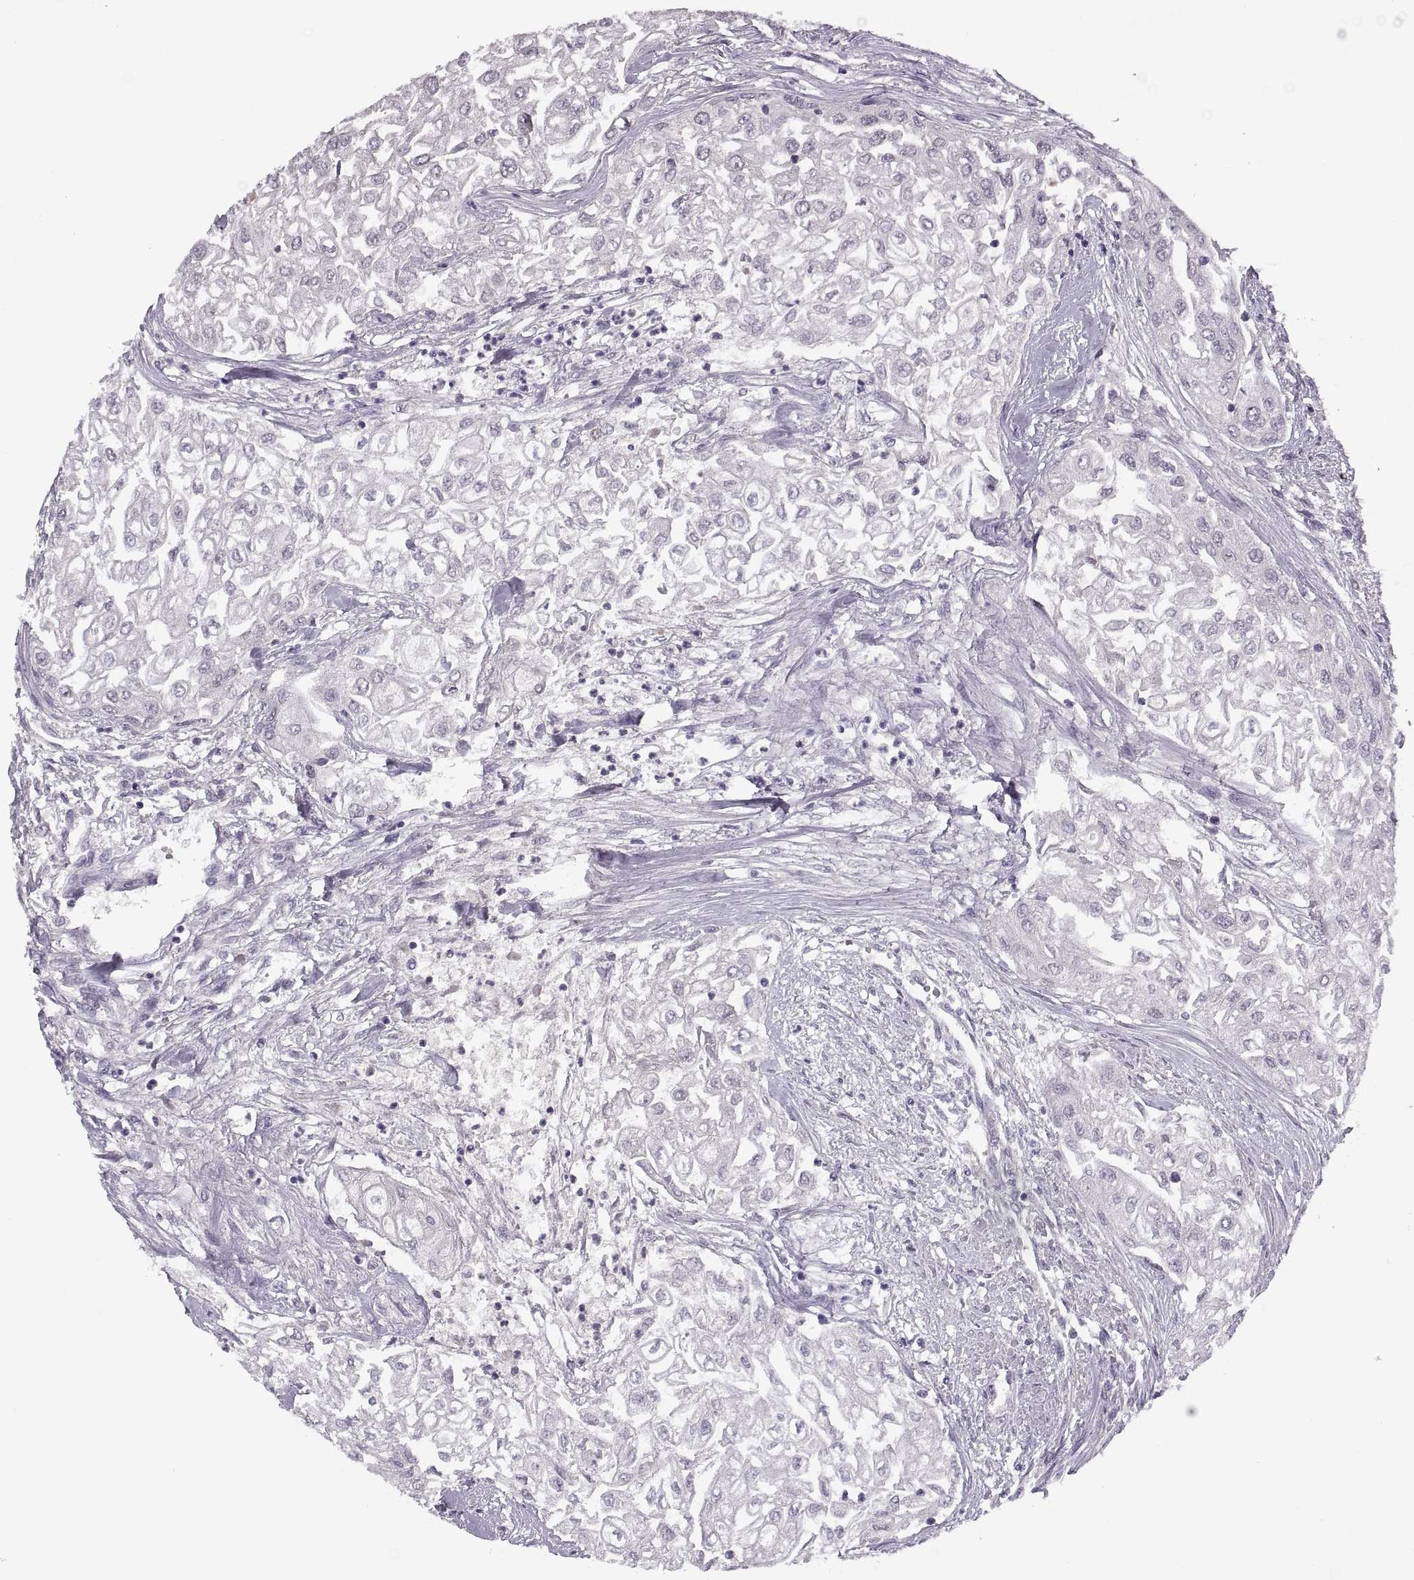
{"staining": {"intensity": "negative", "quantity": "none", "location": "none"}, "tissue": "urothelial cancer", "cell_type": "Tumor cells", "image_type": "cancer", "snomed": [{"axis": "morphology", "description": "Urothelial carcinoma, High grade"}, {"axis": "topography", "description": "Urinary bladder"}], "caption": "Immunohistochemistry micrograph of urothelial cancer stained for a protein (brown), which exhibits no staining in tumor cells.", "gene": "CACNA1F", "patient": {"sex": "male", "age": 62}}